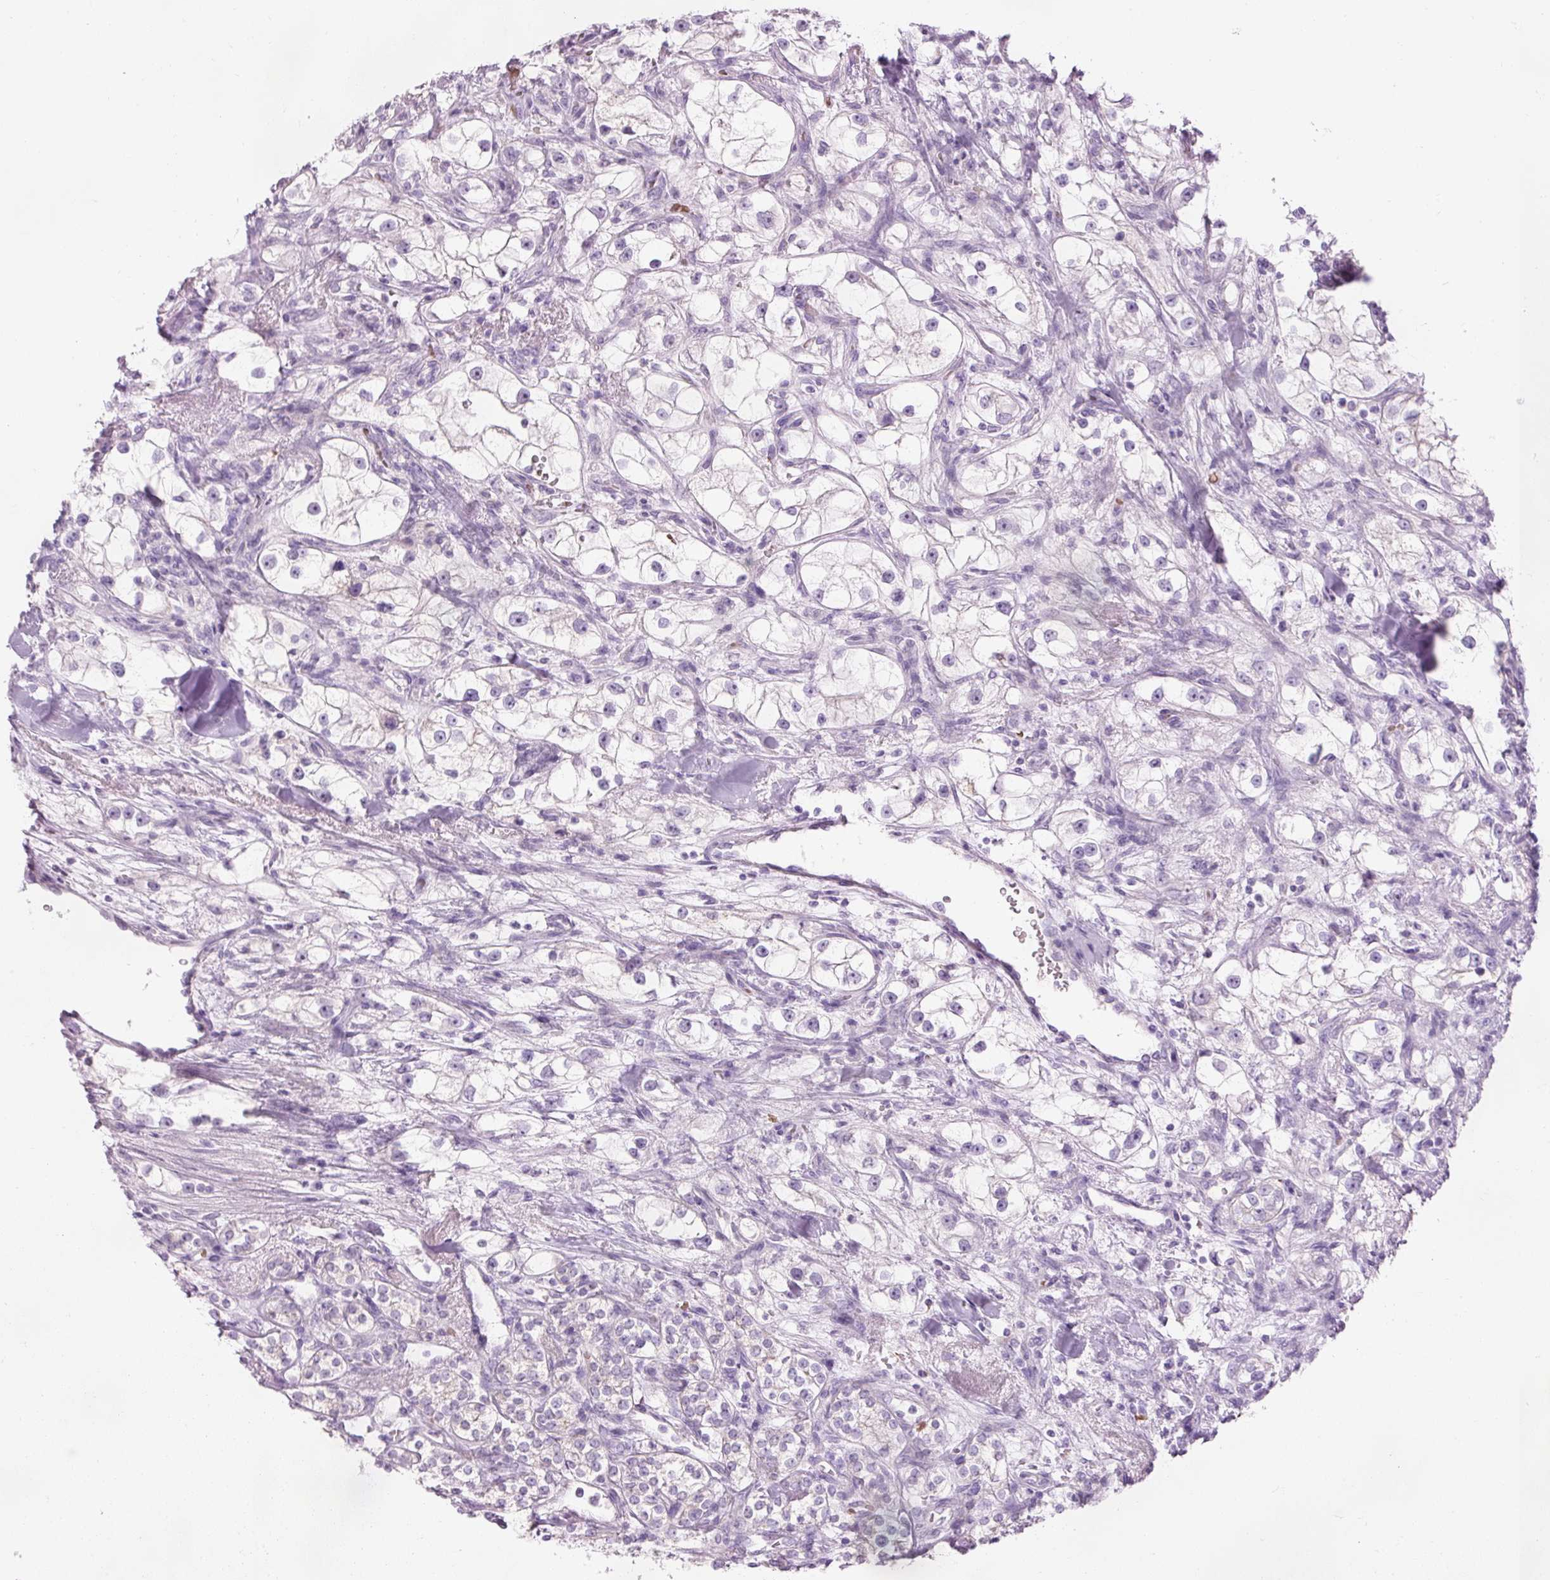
{"staining": {"intensity": "negative", "quantity": "none", "location": "none"}, "tissue": "renal cancer", "cell_type": "Tumor cells", "image_type": "cancer", "snomed": [{"axis": "morphology", "description": "Adenocarcinoma, NOS"}, {"axis": "topography", "description": "Kidney"}], "caption": "This is a image of IHC staining of renal cancer (adenocarcinoma), which shows no staining in tumor cells.", "gene": "DHRS11", "patient": {"sex": "male", "age": 77}}